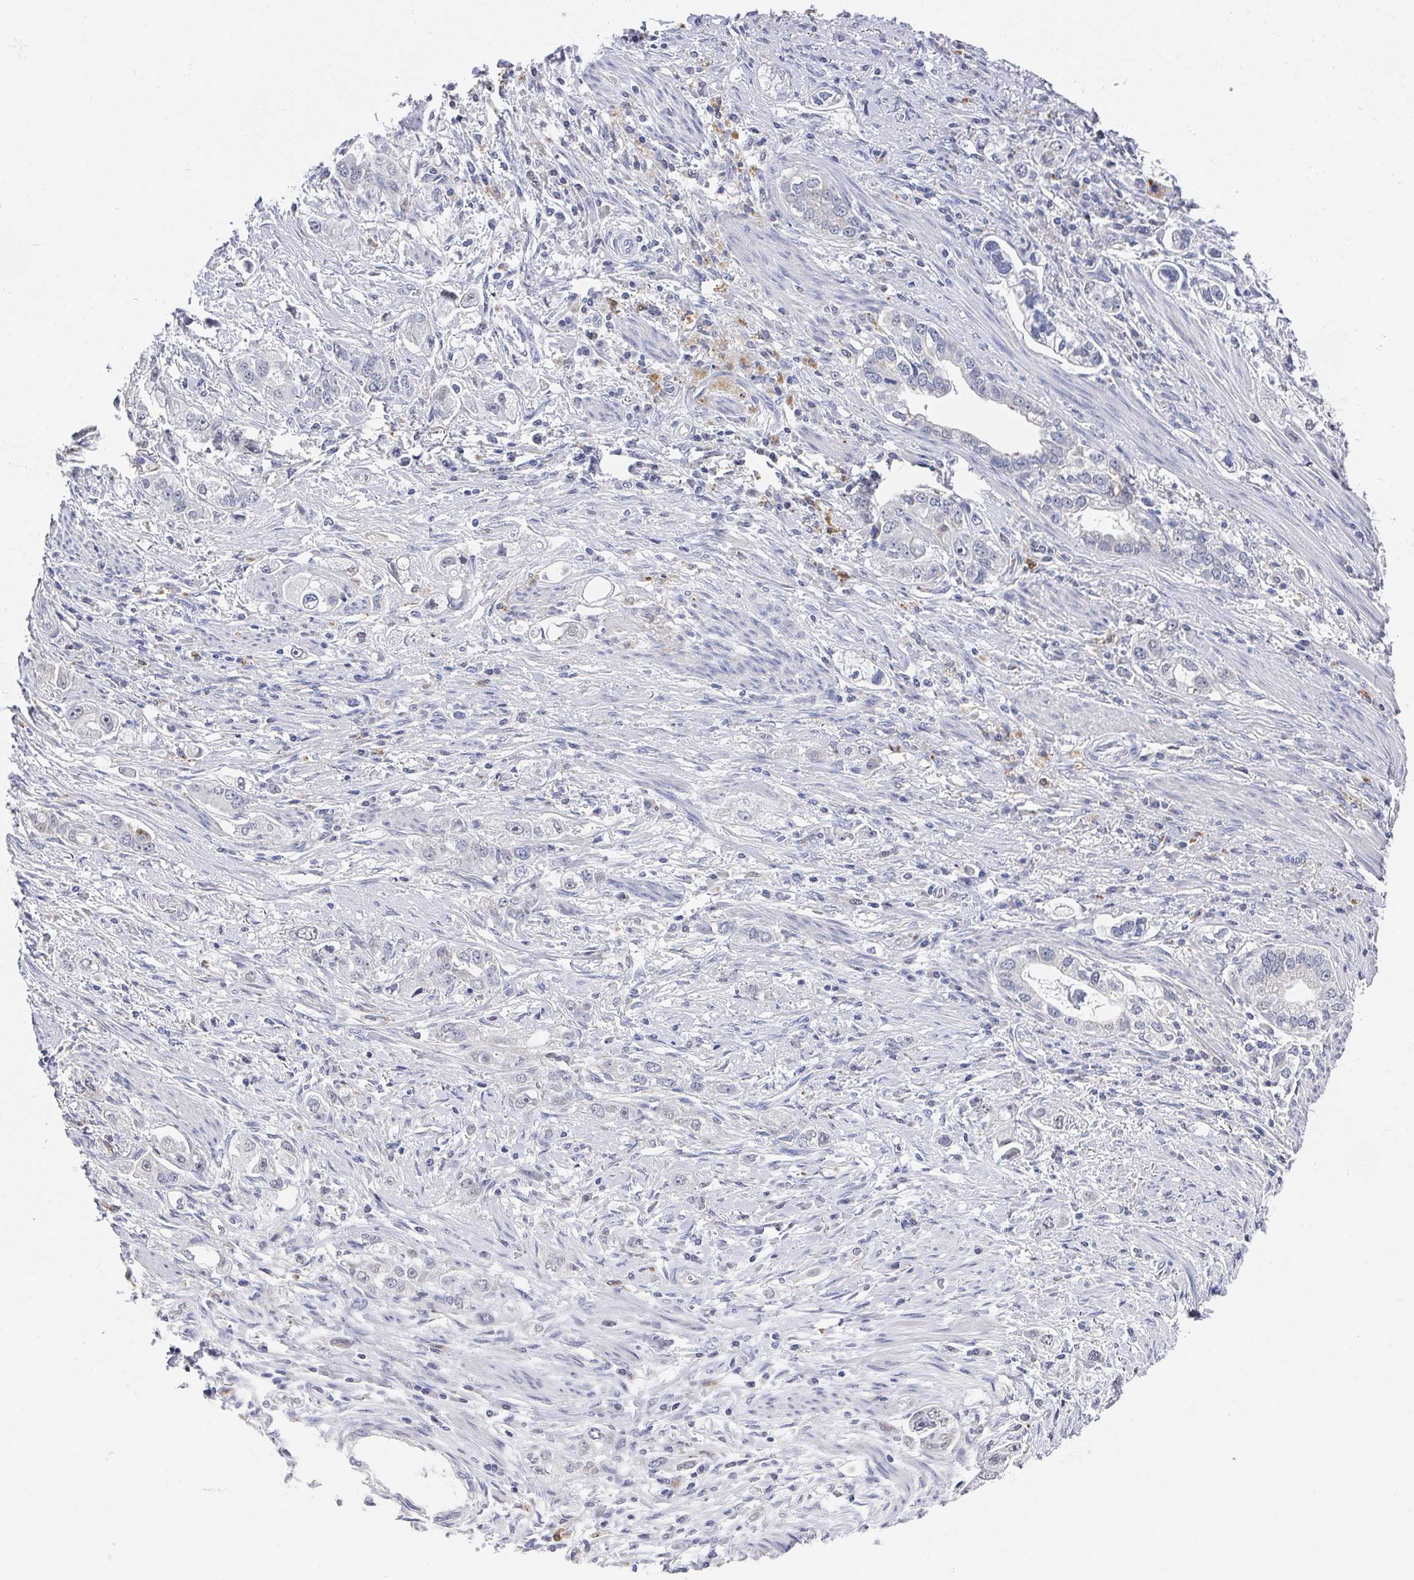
{"staining": {"intensity": "negative", "quantity": "none", "location": "none"}, "tissue": "stomach cancer", "cell_type": "Tumor cells", "image_type": "cancer", "snomed": [{"axis": "morphology", "description": "Adenocarcinoma, NOS"}, {"axis": "topography", "description": "Stomach, lower"}], "caption": "There is no significant staining in tumor cells of adenocarcinoma (stomach). (Stains: DAB (3,3'-diaminobenzidine) immunohistochemistry (IHC) with hematoxylin counter stain, Microscopy: brightfield microscopy at high magnification).", "gene": "NCF1", "patient": {"sex": "female", "age": 93}}